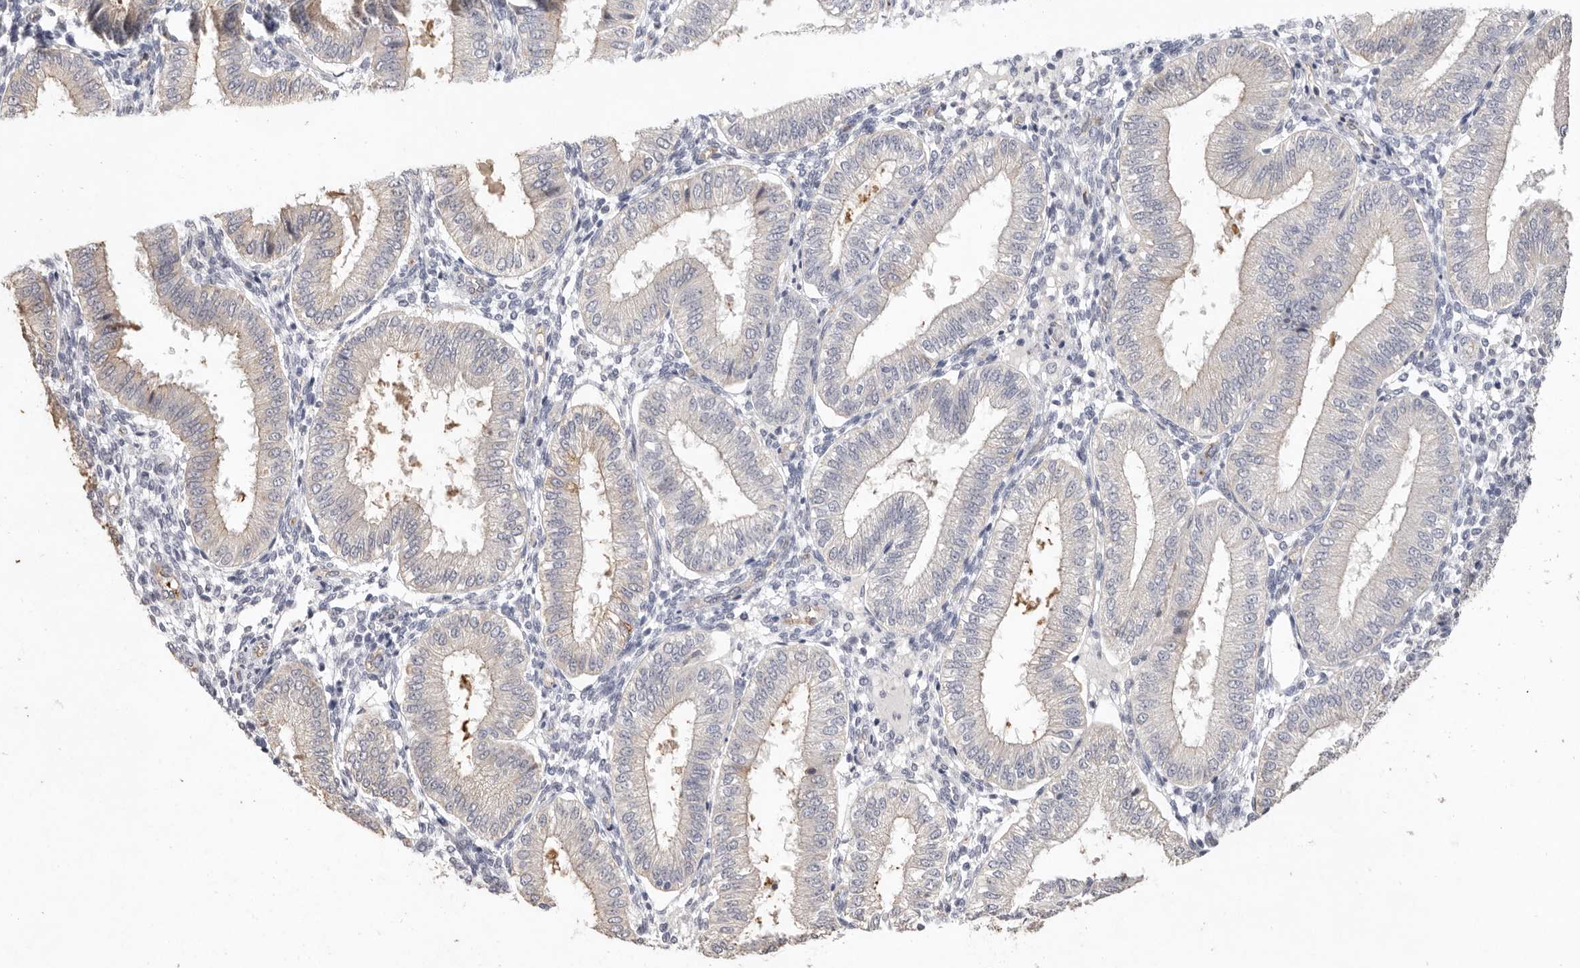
{"staining": {"intensity": "negative", "quantity": "none", "location": "none"}, "tissue": "endometrium", "cell_type": "Cells in endometrial stroma", "image_type": "normal", "snomed": [{"axis": "morphology", "description": "Normal tissue, NOS"}, {"axis": "topography", "description": "Endometrium"}], "caption": "Immunohistochemical staining of normal human endometrium reveals no significant positivity in cells in endometrial stroma.", "gene": "ZYG11B", "patient": {"sex": "female", "age": 39}}